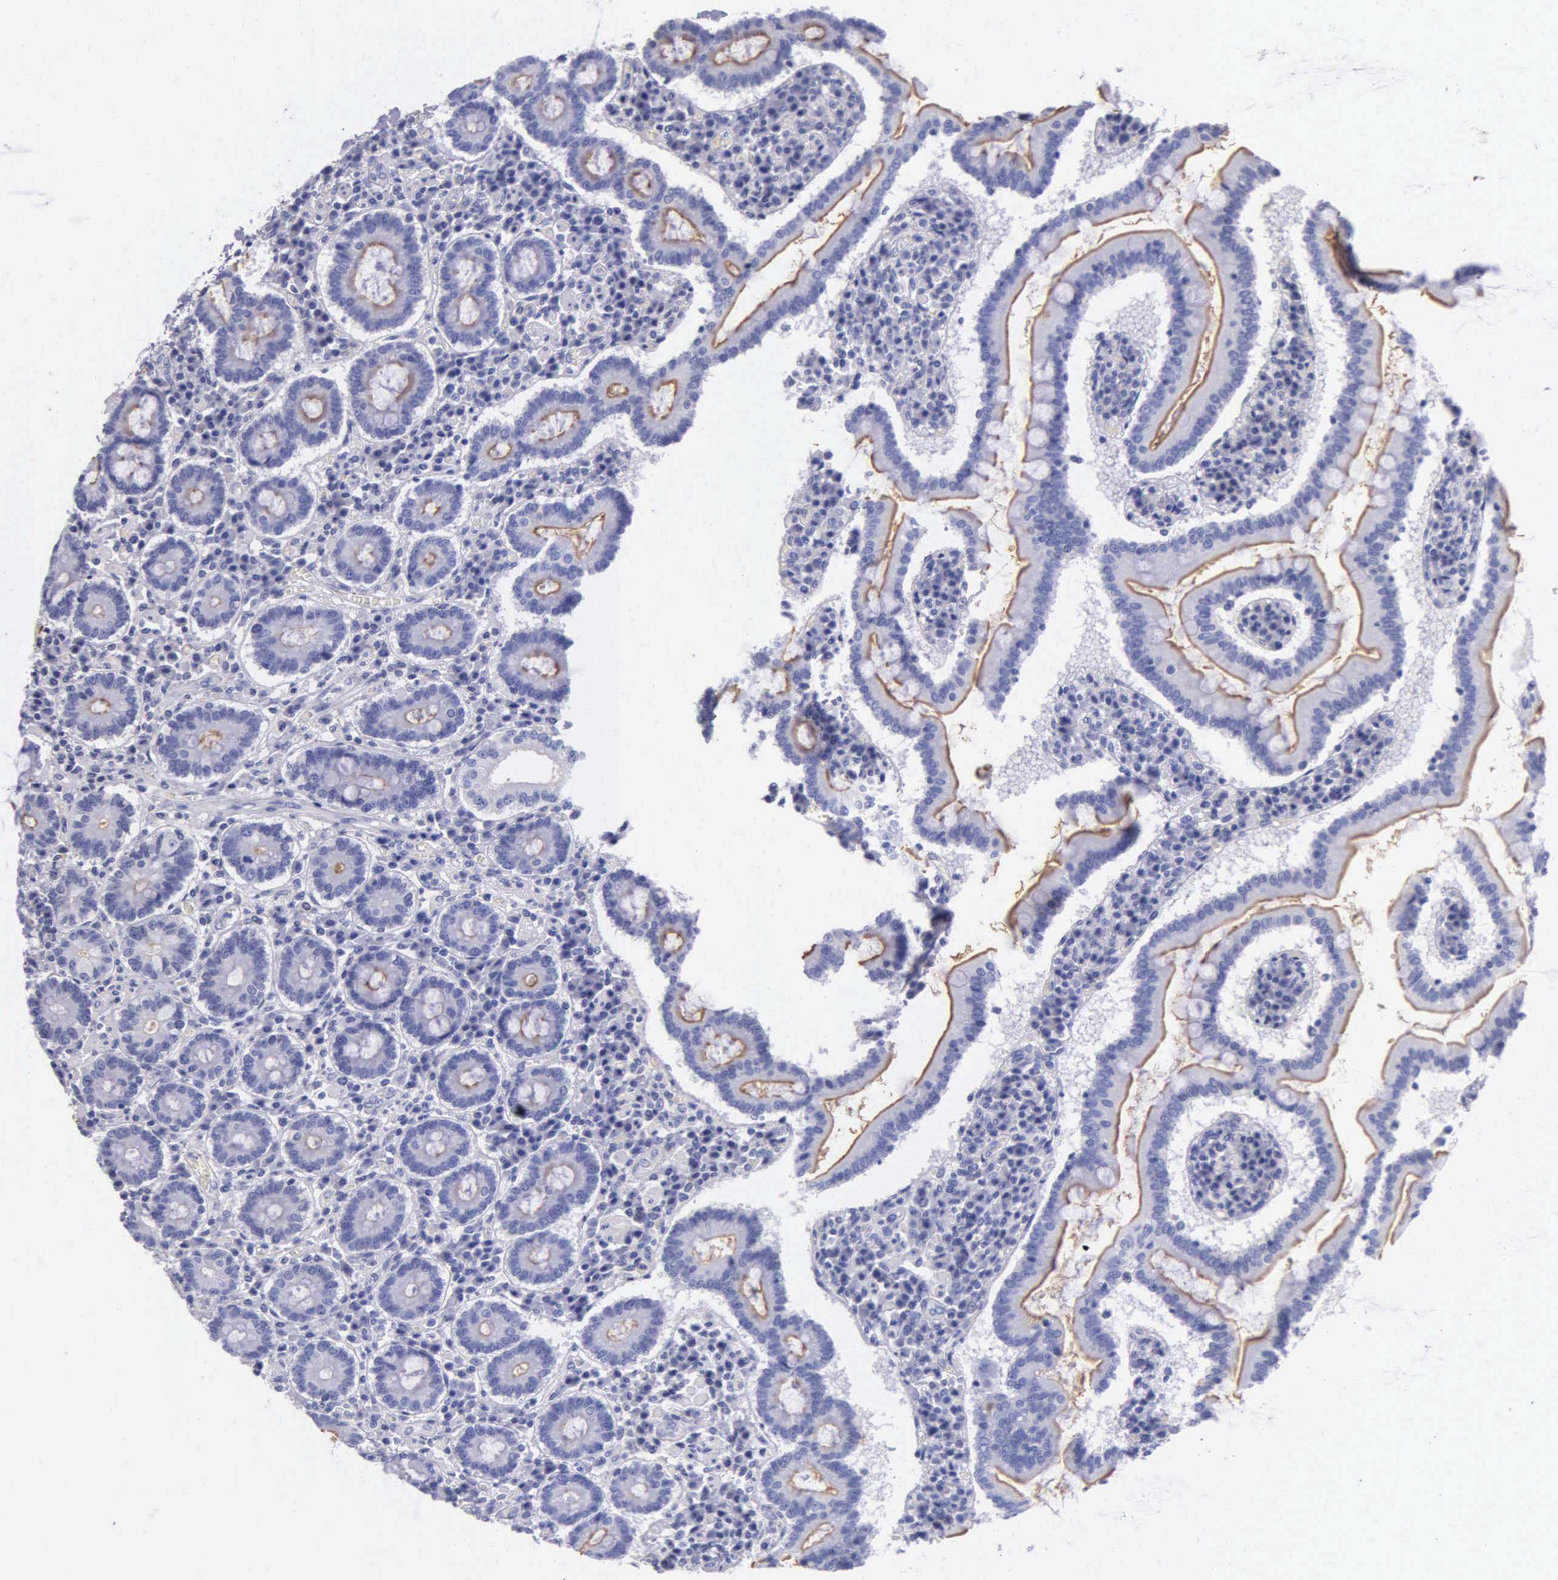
{"staining": {"intensity": "weak", "quantity": "25%-75%", "location": "cytoplasmic/membranous"}, "tissue": "duodenum", "cell_type": "Glandular cells", "image_type": "normal", "snomed": [{"axis": "morphology", "description": "Normal tissue, NOS"}, {"axis": "topography", "description": "Duodenum"}], "caption": "A brown stain shows weak cytoplasmic/membranous positivity of a protein in glandular cells of unremarkable duodenum.", "gene": "GSTT2B", "patient": {"sex": "female", "age": 73}}